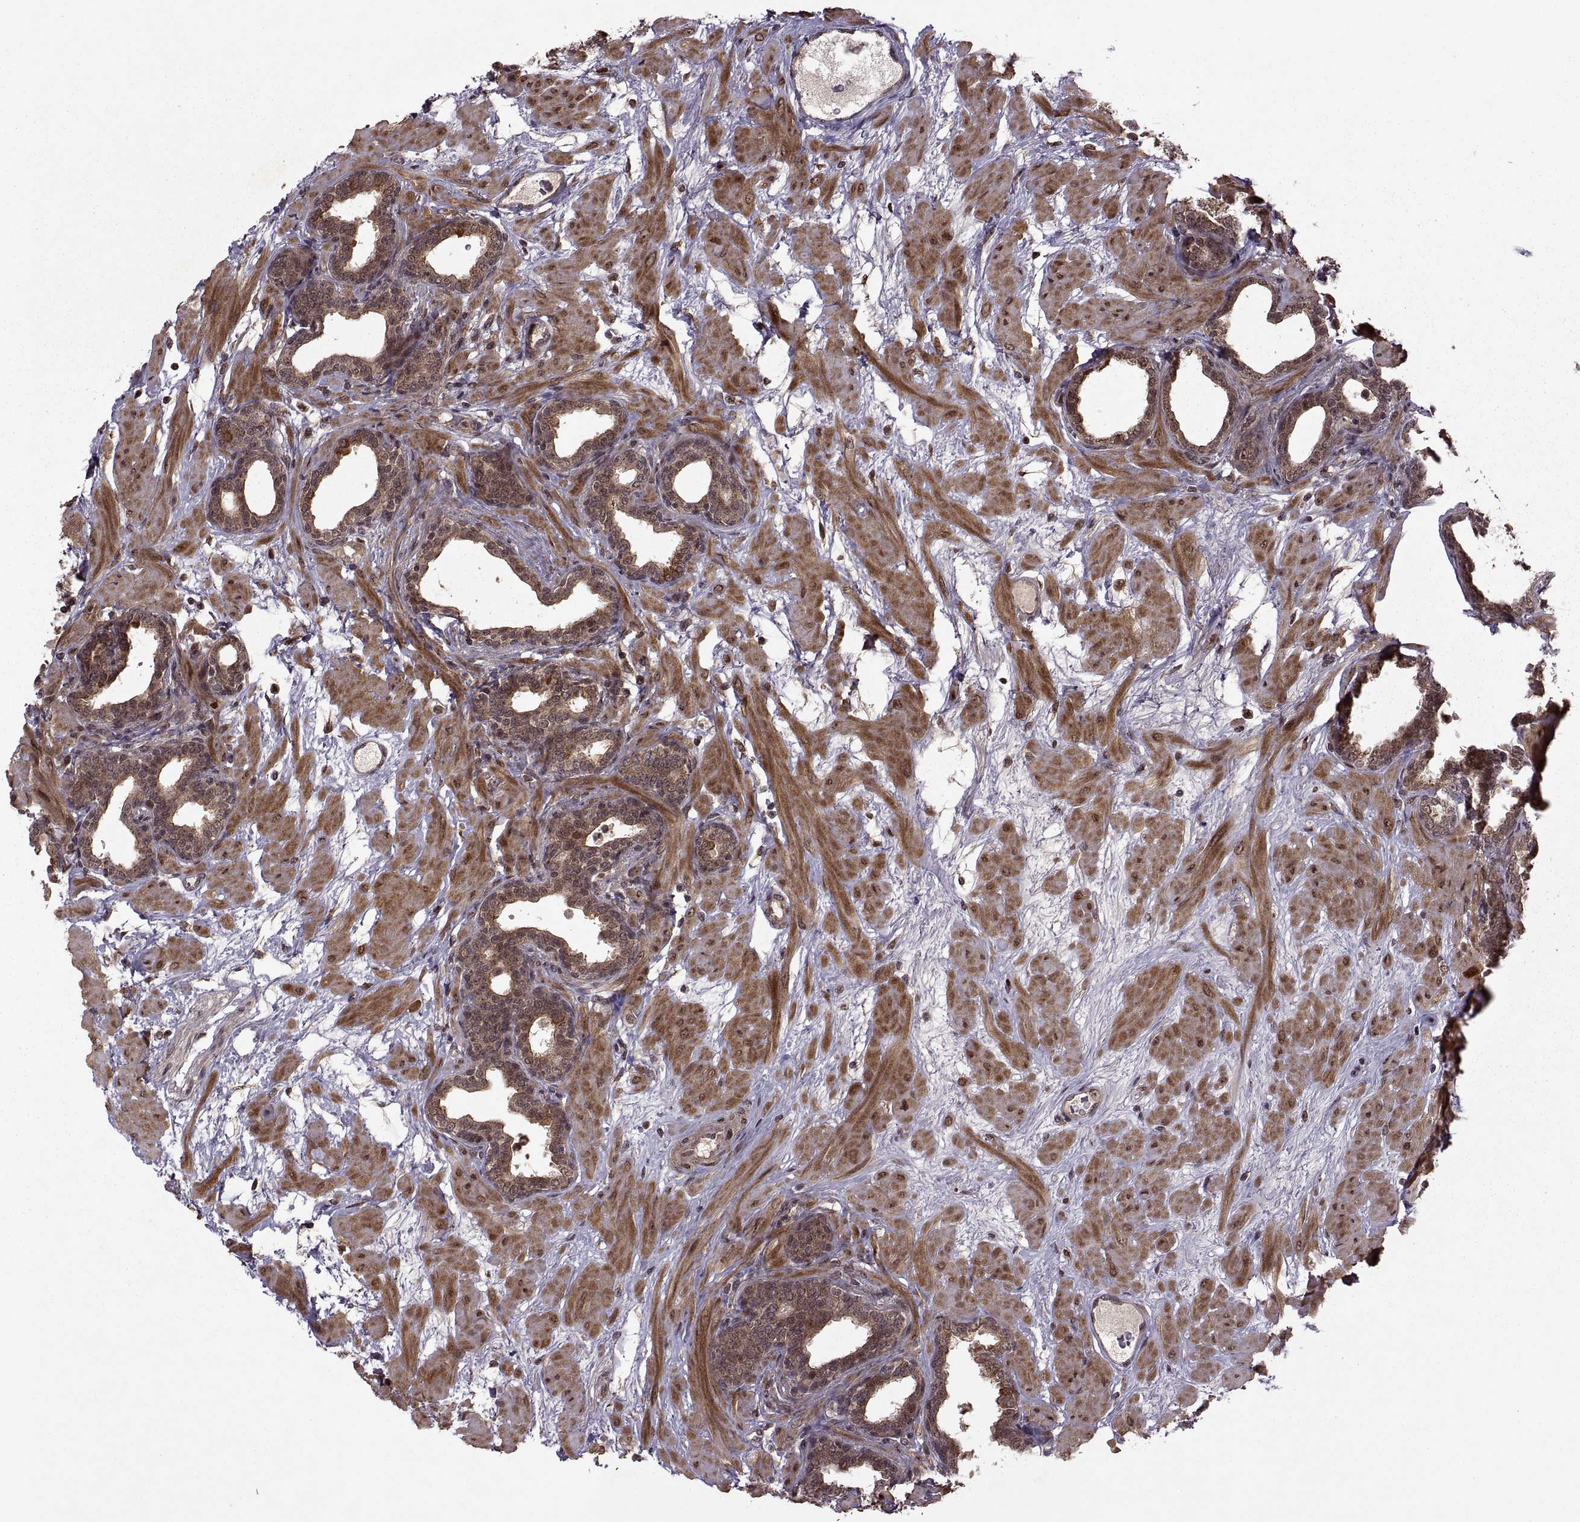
{"staining": {"intensity": "weak", "quantity": ">75%", "location": "cytoplasmic/membranous"}, "tissue": "prostate", "cell_type": "Glandular cells", "image_type": "normal", "snomed": [{"axis": "morphology", "description": "Normal tissue, NOS"}, {"axis": "topography", "description": "Prostate"}], "caption": "Benign prostate reveals weak cytoplasmic/membranous expression in about >75% of glandular cells The staining was performed using DAB (3,3'-diaminobenzidine) to visualize the protein expression in brown, while the nuclei were stained in blue with hematoxylin (Magnification: 20x)..", "gene": "PTOV1", "patient": {"sex": "male", "age": 37}}